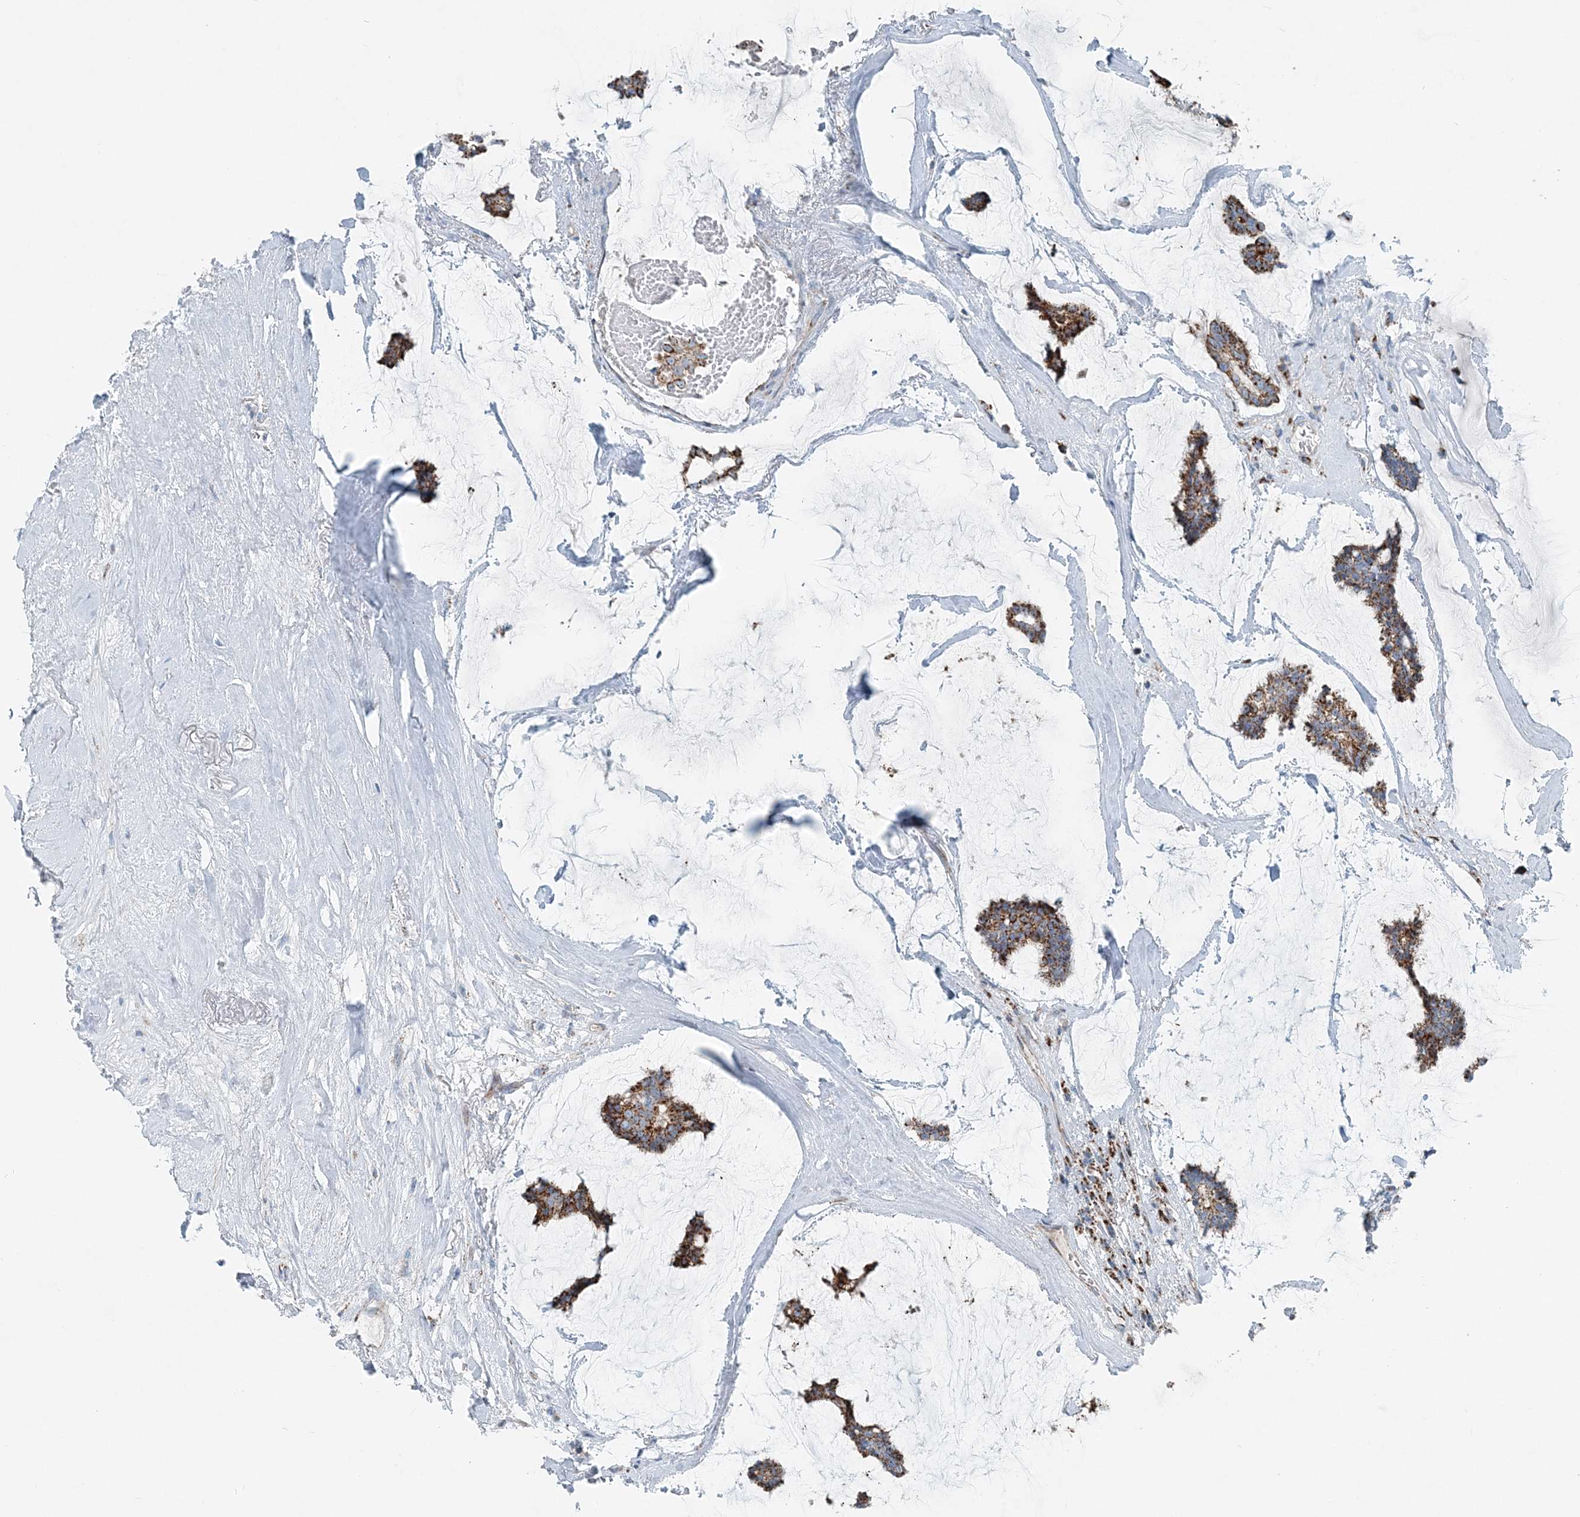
{"staining": {"intensity": "strong", "quantity": ">75%", "location": "cytoplasmic/membranous"}, "tissue": "breast cancer", "cell_type": "Tumor cells", "image_type": "cancer", "snomed": [{"axis": "morphology", "description": "Duct carcinoma"}, {"axis": "topography", "description": "Breast"}], "caption": "A high amount of strong cytoplasmic/membranous staining is present in approximately >75% of tumor cells in breast cancer tissue. The staining was performed using DAB, with brown indicating positive protein expression. Nuclei are stained blue with hematoxylin.", "gene": "INTU", "patient": {"sex": "female", "age": 93}}